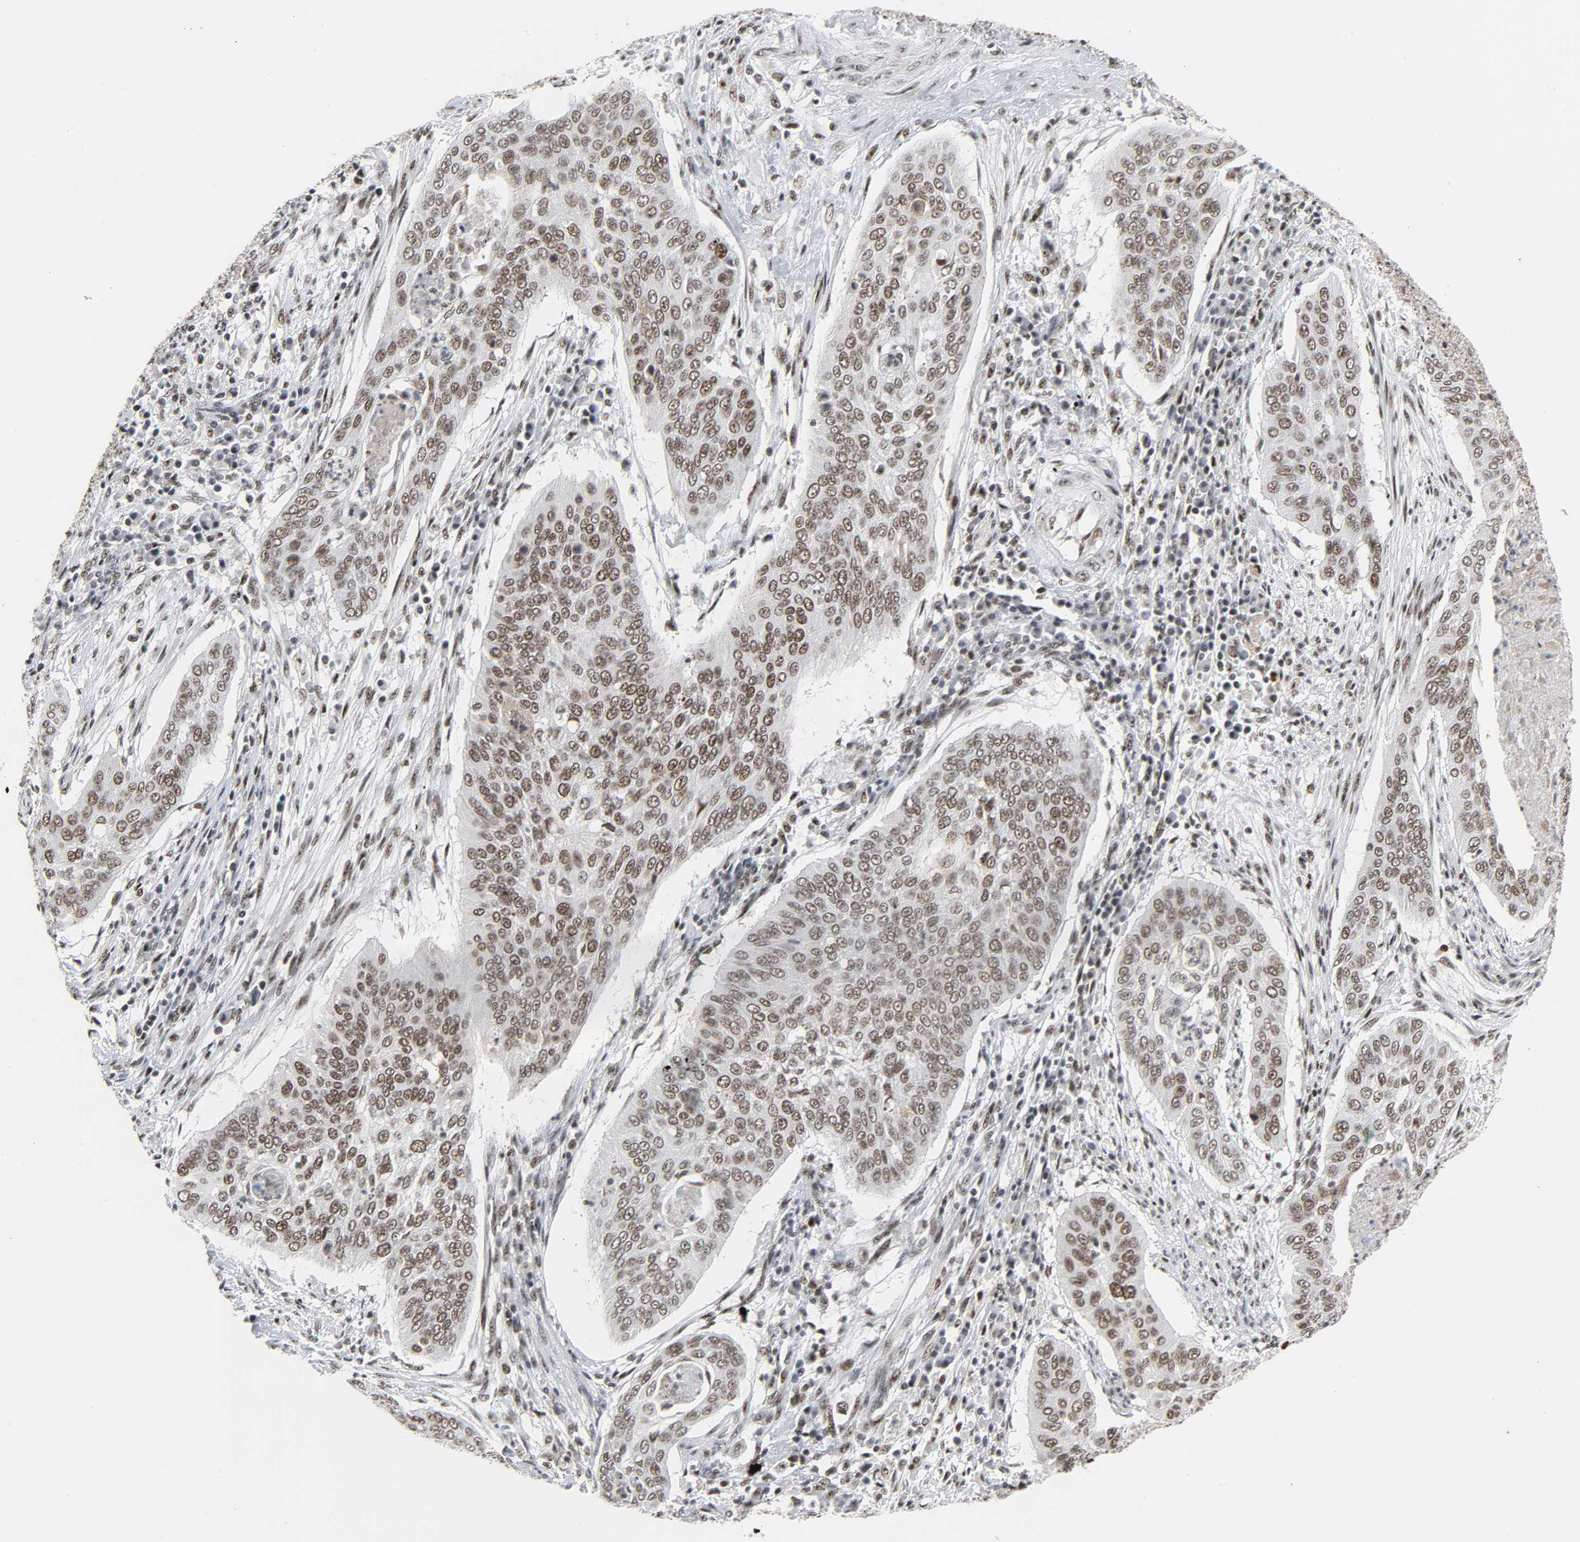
{"staining": {"intensity": "strong", "quantity": ">75%", "location": "nuclear"}, "tissue": "cervical cancer", "cell_type": "Tumor cells", "image_type": "cancer", "snomed": [{"axis": "morphology", "description": "Squamous cell carcinoma, NOS"}, {"axis": "topography", "description": "Cervix"}], "caption": "Tumor cells display high levels of strong nuclear expression in about >75% of cells in cervical squamous cell carcinoma.", "gene": "CDK7", "patient": {"sex": "female", "age": 39}}